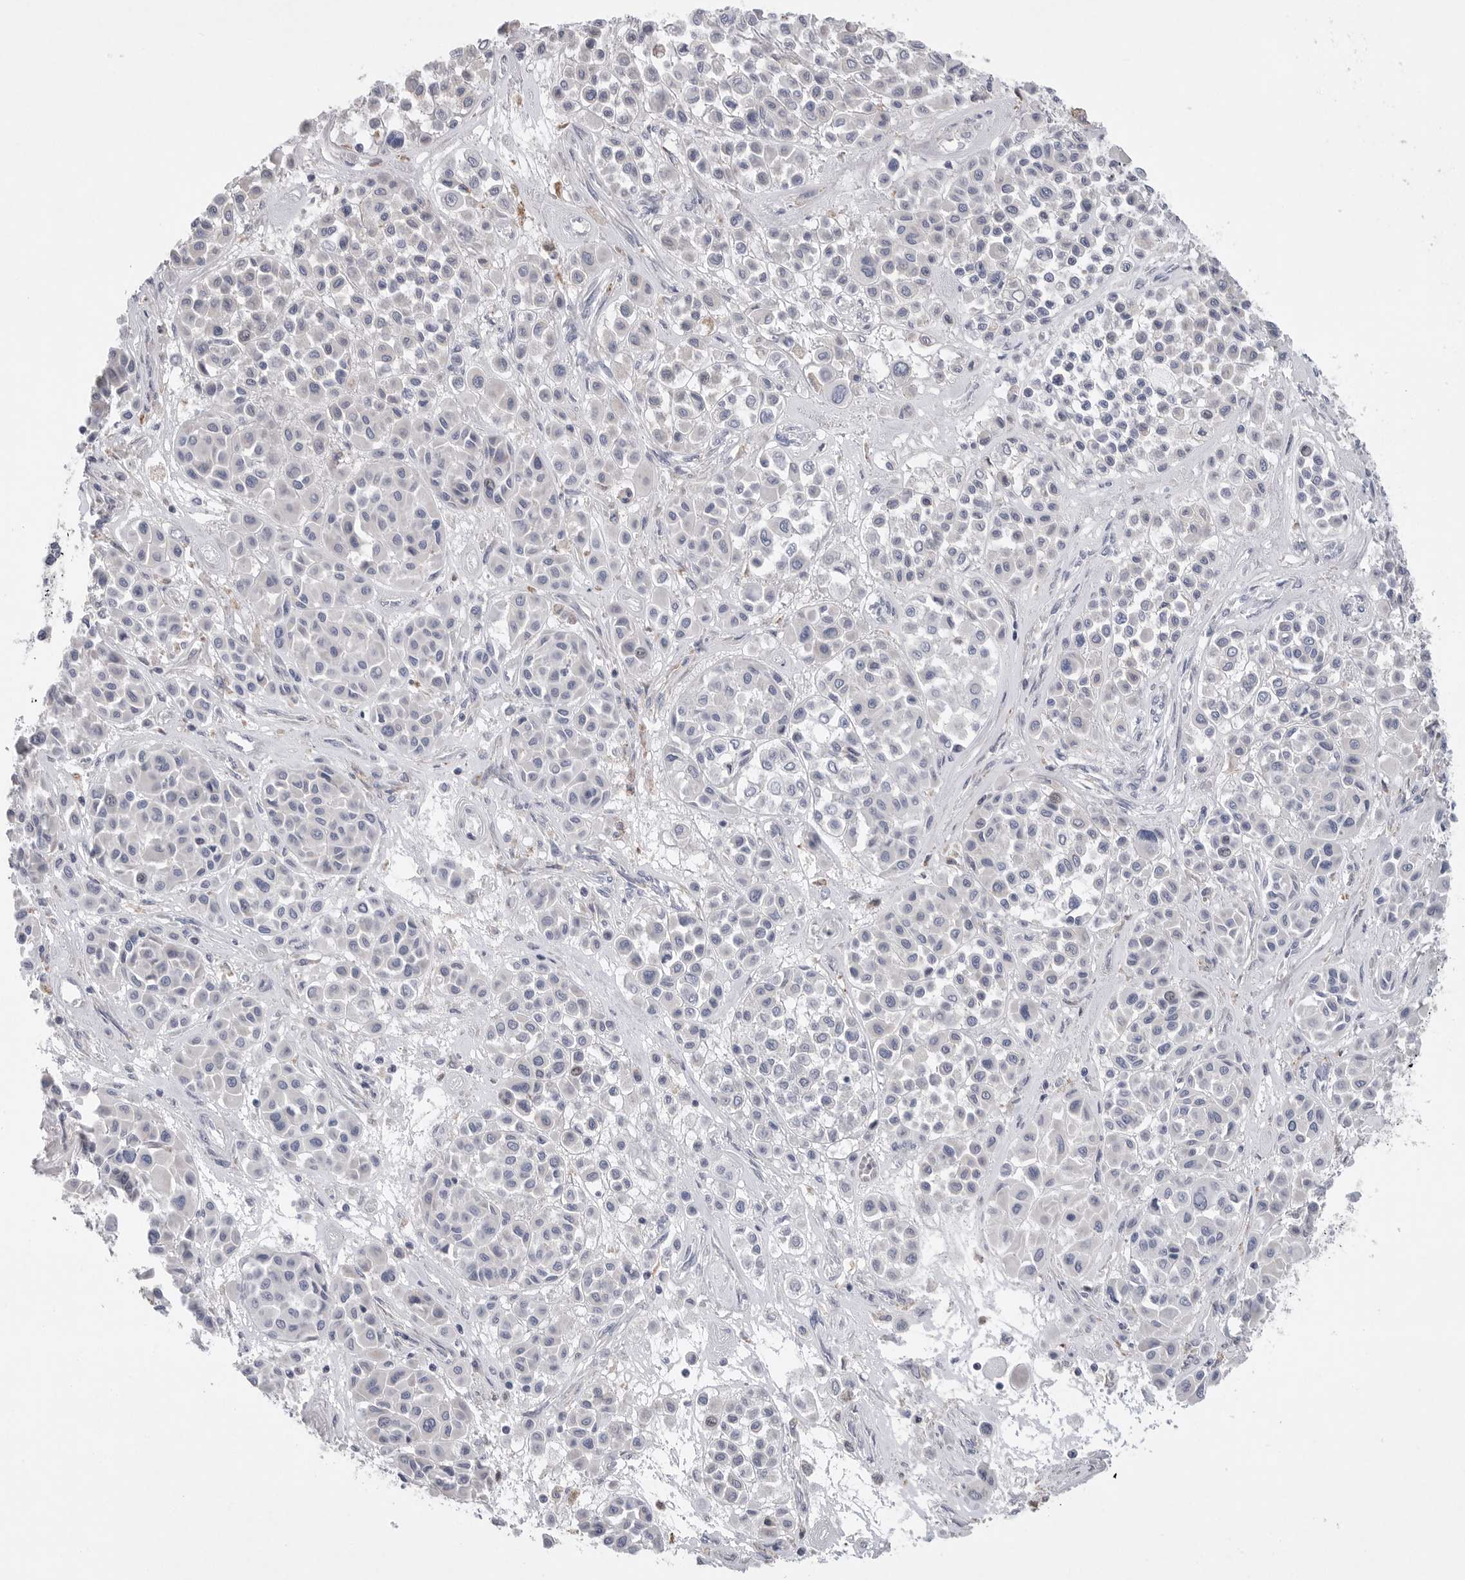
{"staining": {"intensity": "negative", "quantity": "none", "location": "none"}, "tissue": "melanoma", "cell_type": "Tumor cells", "image_type": "cancer", "snomed": [{"axis": "morphology", "description": "Malignant melanoma, Metastatic site"}, {"axis": "topography", "description": "Soft tissue"}], "caption": "Immunohistochemistry (IHC) image of neoplastic tissue: human malignant melanoma (metastatic site) stained with DAB demonstrates no significant protein staining in tumor cells.", "gene": "CAMK2B", "patient": {"sex": "male", "age": 41}}